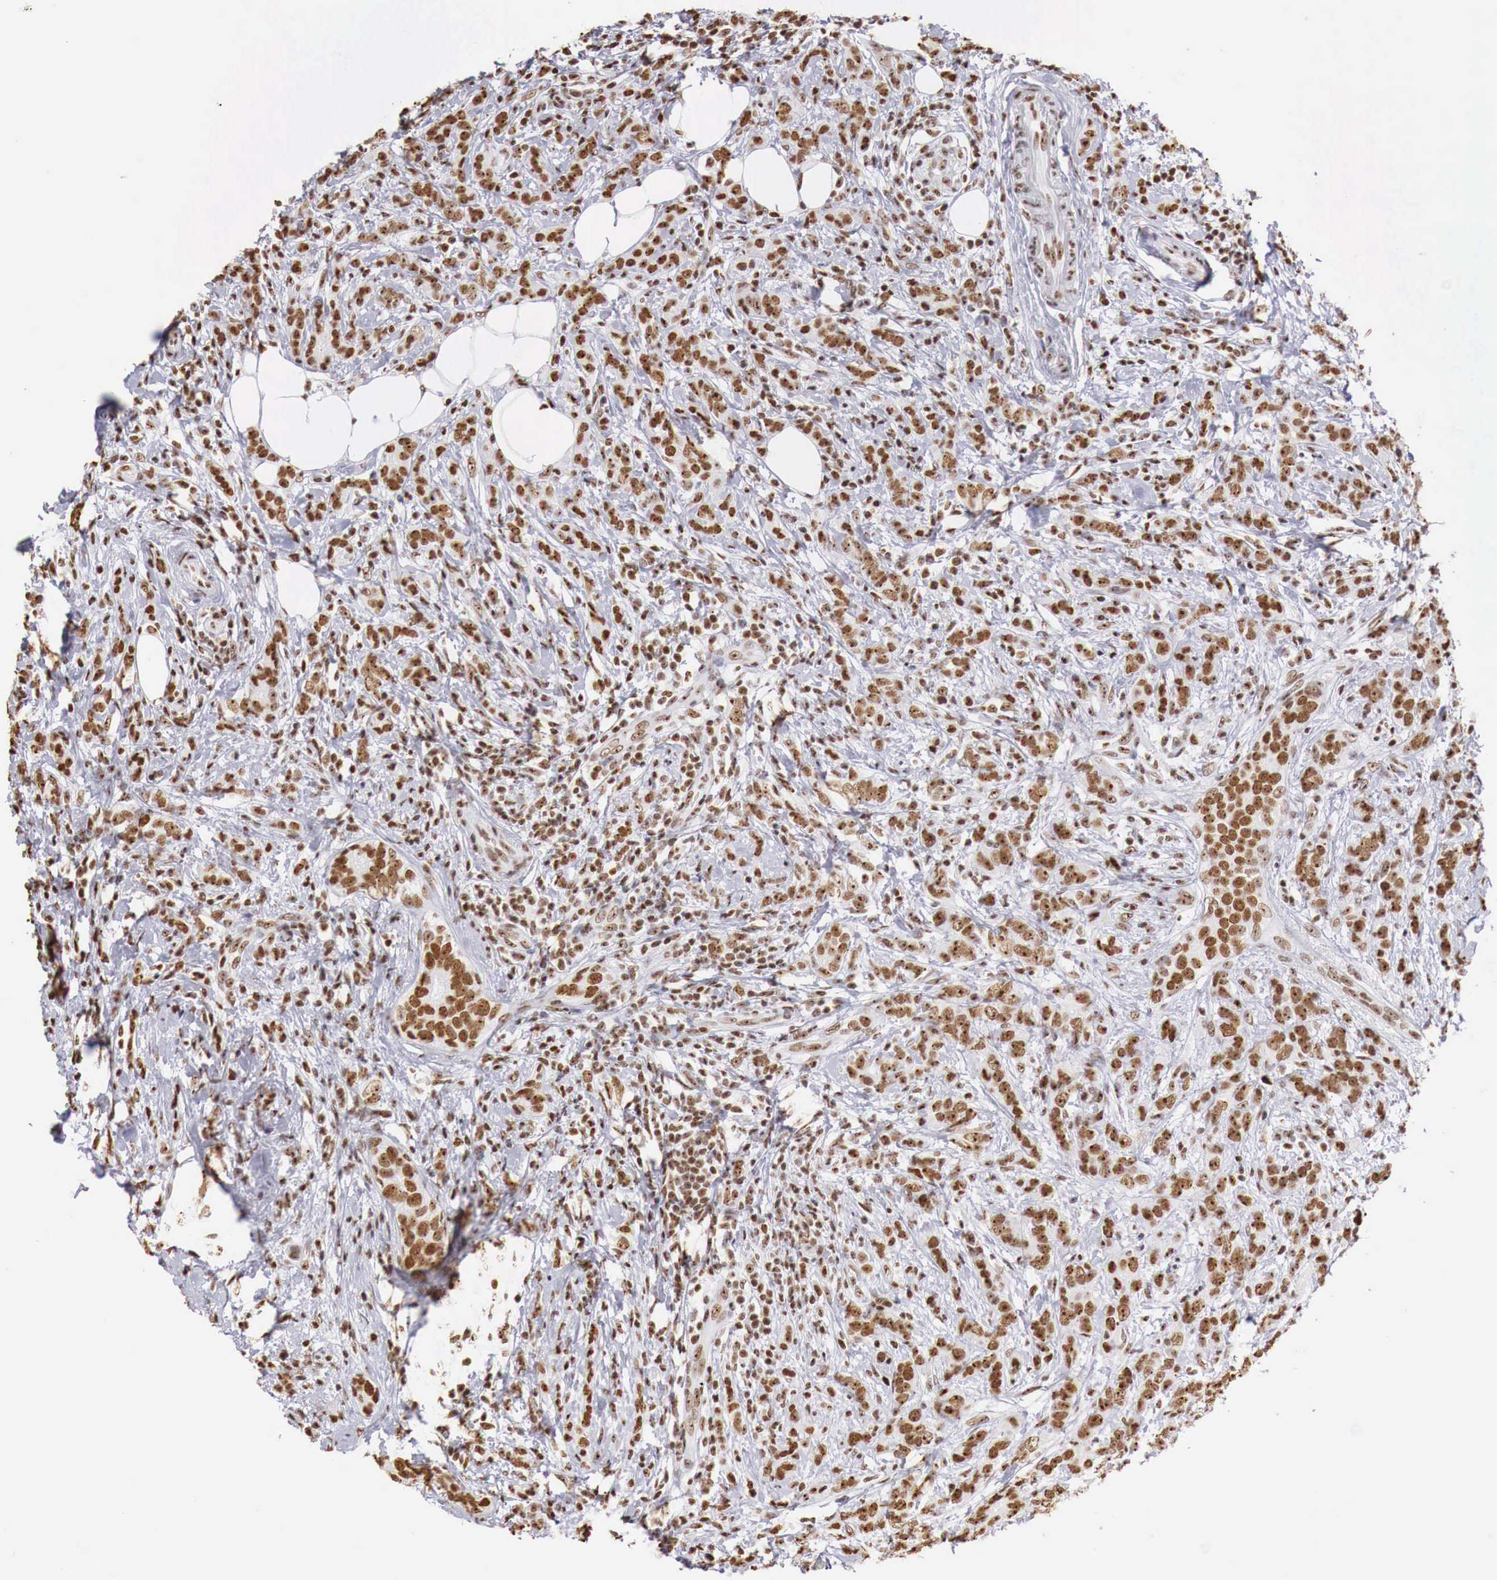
{"staining": {"intensity": "strong", "quantity": ">75%", "location": "nuclear"}, "tissue": "breast cancer", "cell_type": "Tumor cells", "image_type": "cancer", "snomed": [{"axis": "morphology", "description": "Duct carcinoma"}, {"axis": "topography", "description": "Breast"}], "caption": "Invasive ductal carcinoma (breast) stained with a protein marker exhibits strong staining in tumor cells.", "gene": "DKC1", "patient": {"sex": "female", "age": 53}}